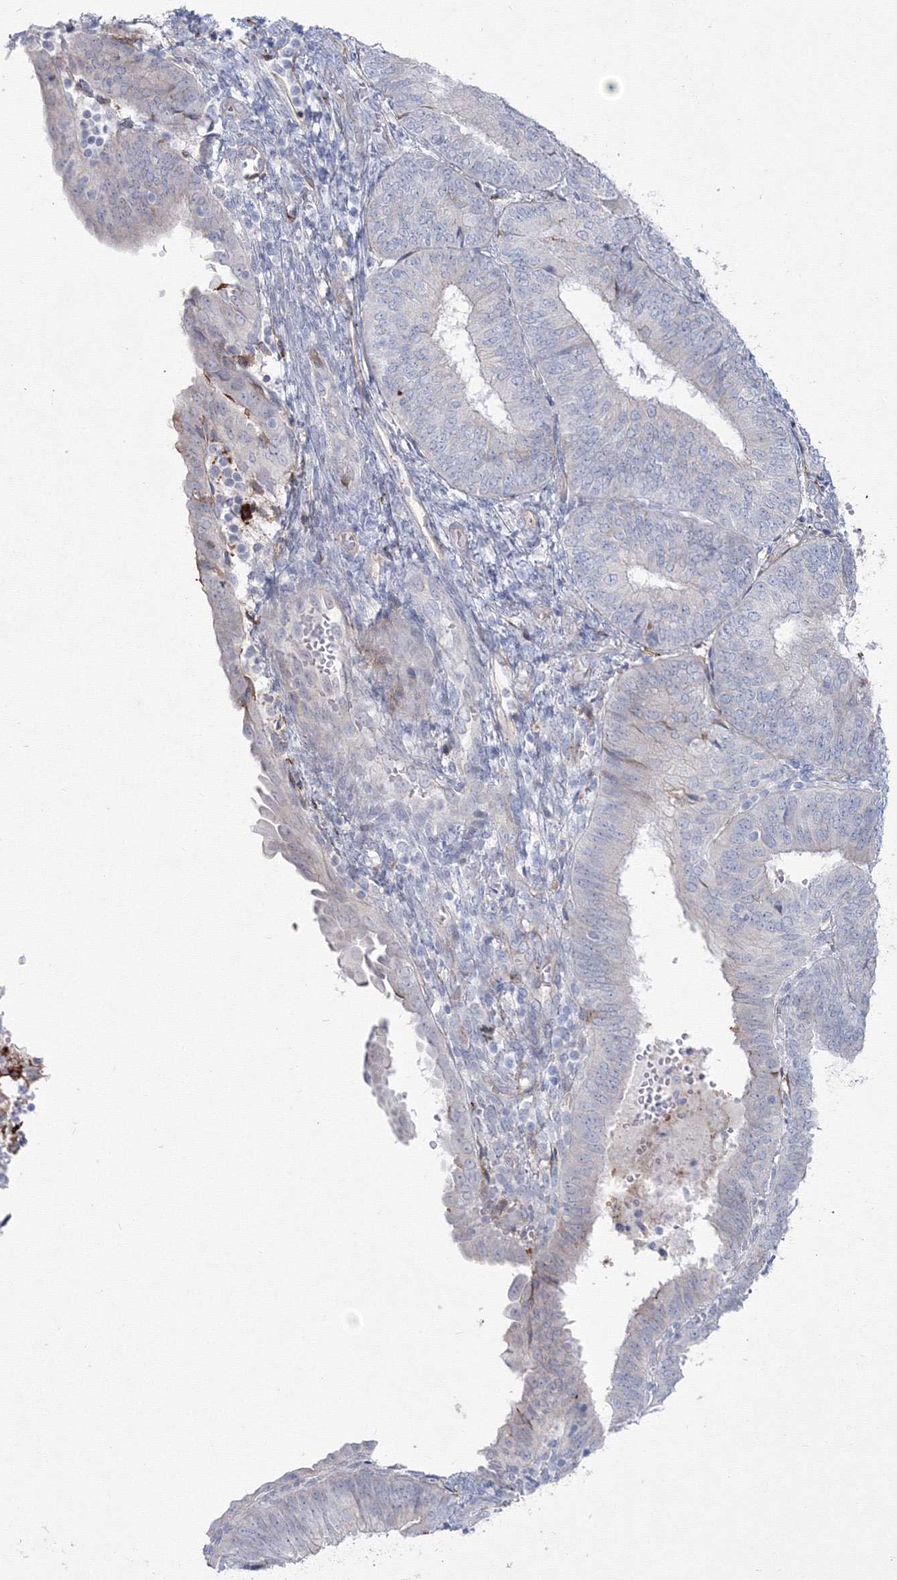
{"staining": {"intensity": "negative", "quantity": "none", "location": "none"}, "tissue": "endometrial cancer", "cell_type": "Tumor cells", "image_type": "cancer", "snomed": [{"axis": "morphology", "description": "Adenocarcinoma, NOS"}, {"axis": "topography", "description": "Endometrium"}], "caption": "Protein analysis of endometrial cancer displays no significant staining in tumor cells.", "gene": "HYAL2", "patient": {"sex": "female", "age": 58}}